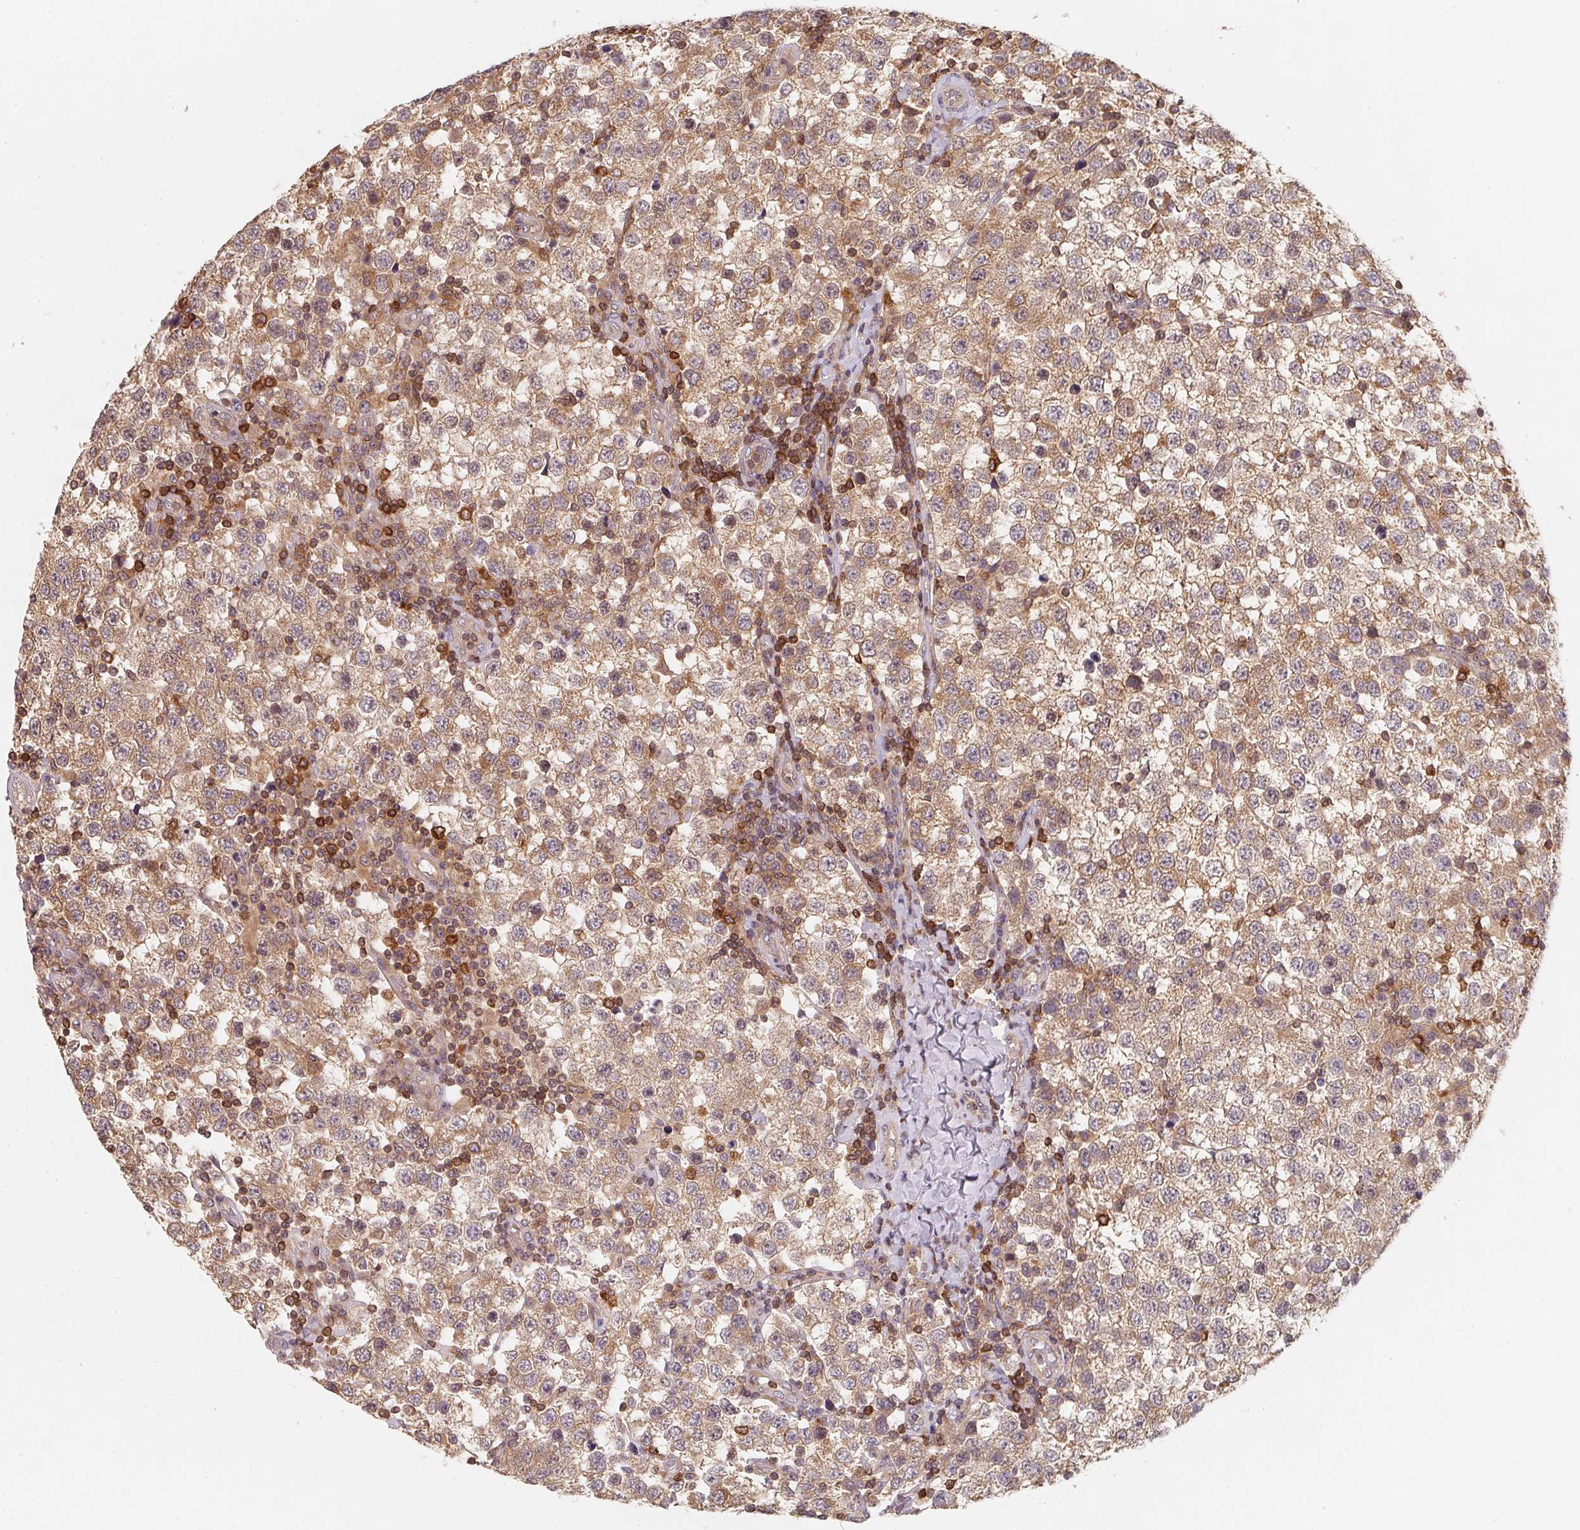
{"staining": {"intensity": "moderate", "quantity": ">75%", "location": "cytoplasmic/membranous"}, "tissue": "testis cancer", "cell_type": "Tumor cells", "image_type": "cancer", "snomed": [{"axis": "morphology", "description": "Seminoma, NOS"}, {"axis": "topography", "description": "Testis"}], "caption": "A brown stain labels moderate cytoplasmic/membranous staining of a protein in testis cancer tumor cells.", "gene": "ANKRD13A", "patient": {"sex": "male", "age": 34}}